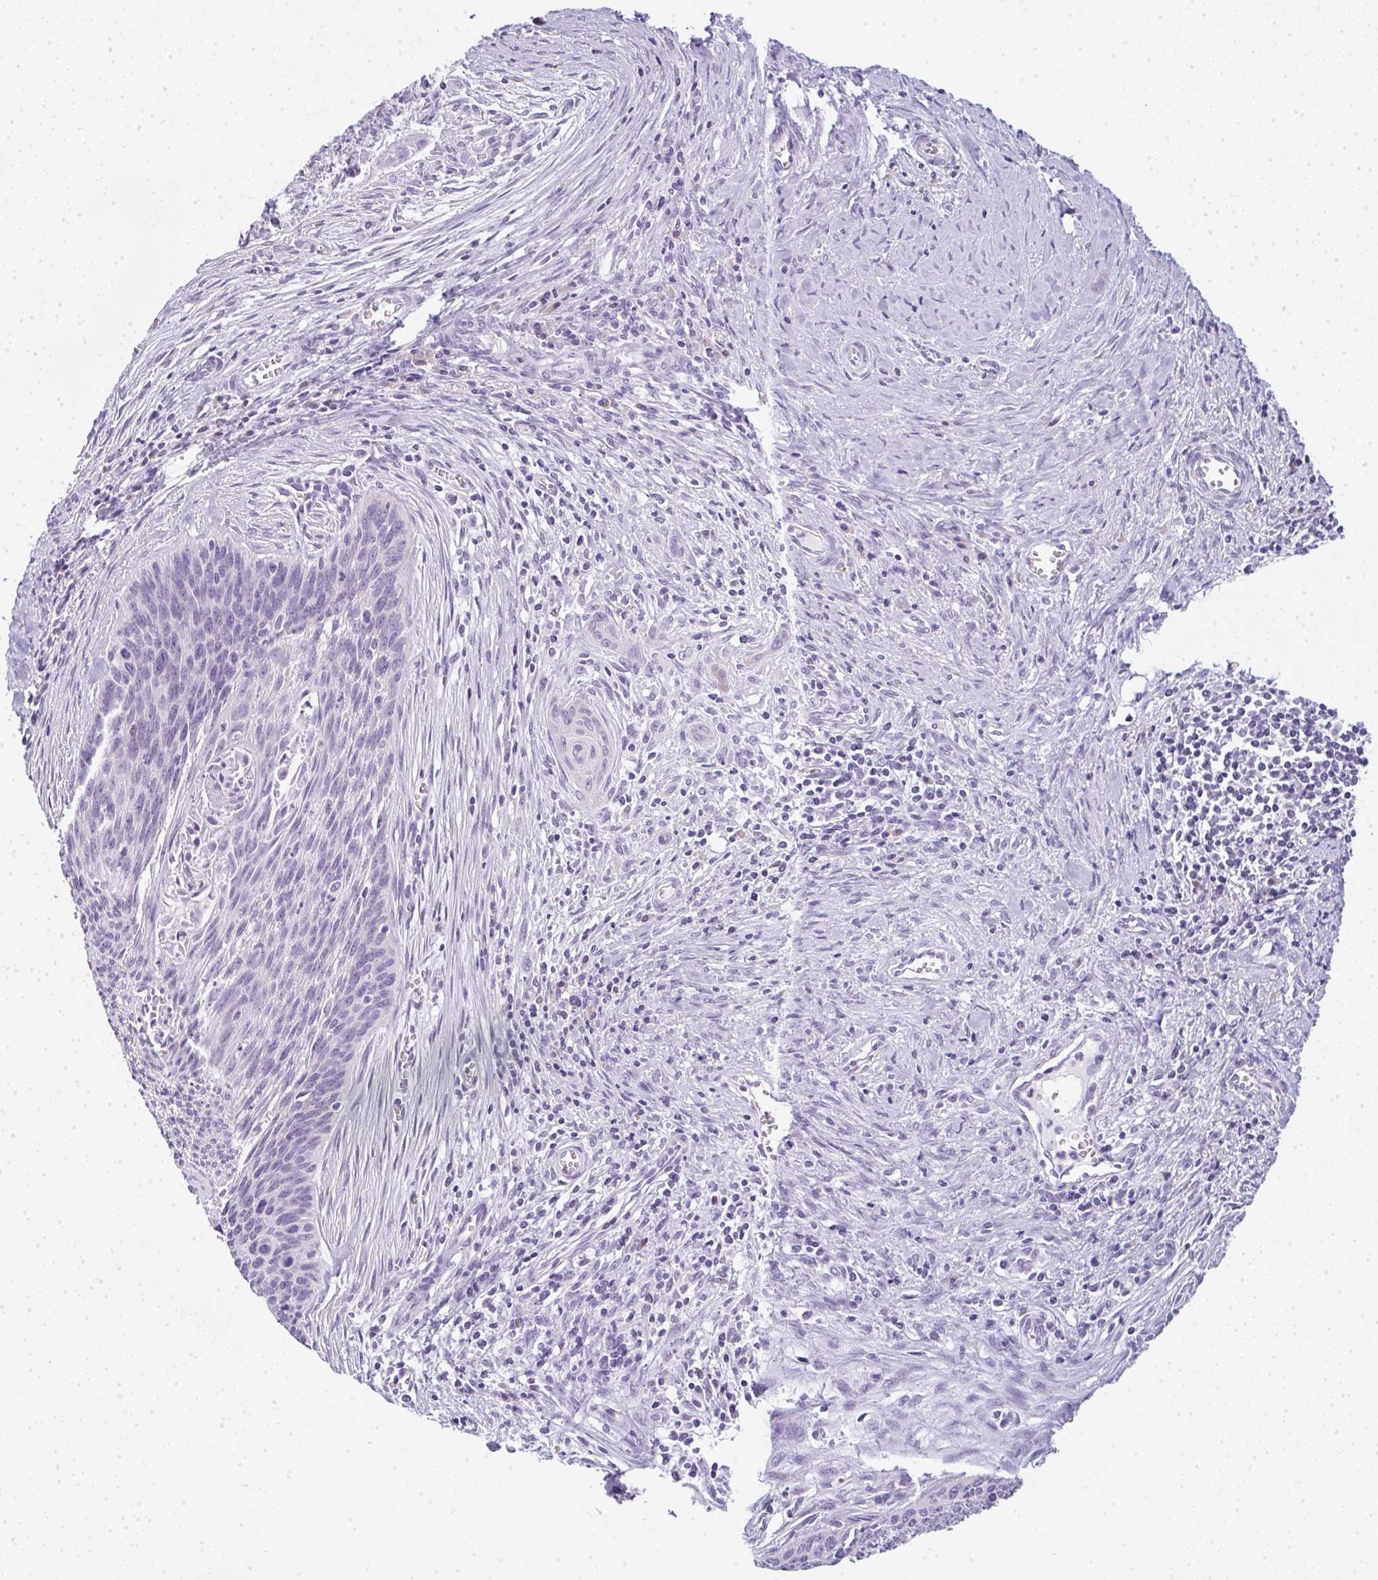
{"staining": {"intensity": "negative", "quantity": "none", "location": "none"}, "tissue": "cervical cancer", "cell_type": "Tumor cells", "image_type": "cancer", "snomed": [{"axis": "morphology", "description": "Squamous cell carcinoma, NOS"}, {"axis": "topography", "description": "Cervix"}], "caption": "Protein analysis of cervical cancer shows no significant expression in tumor cells.", "gene": "LPAR4", "patient": {"sex": "female", "age": 55}}